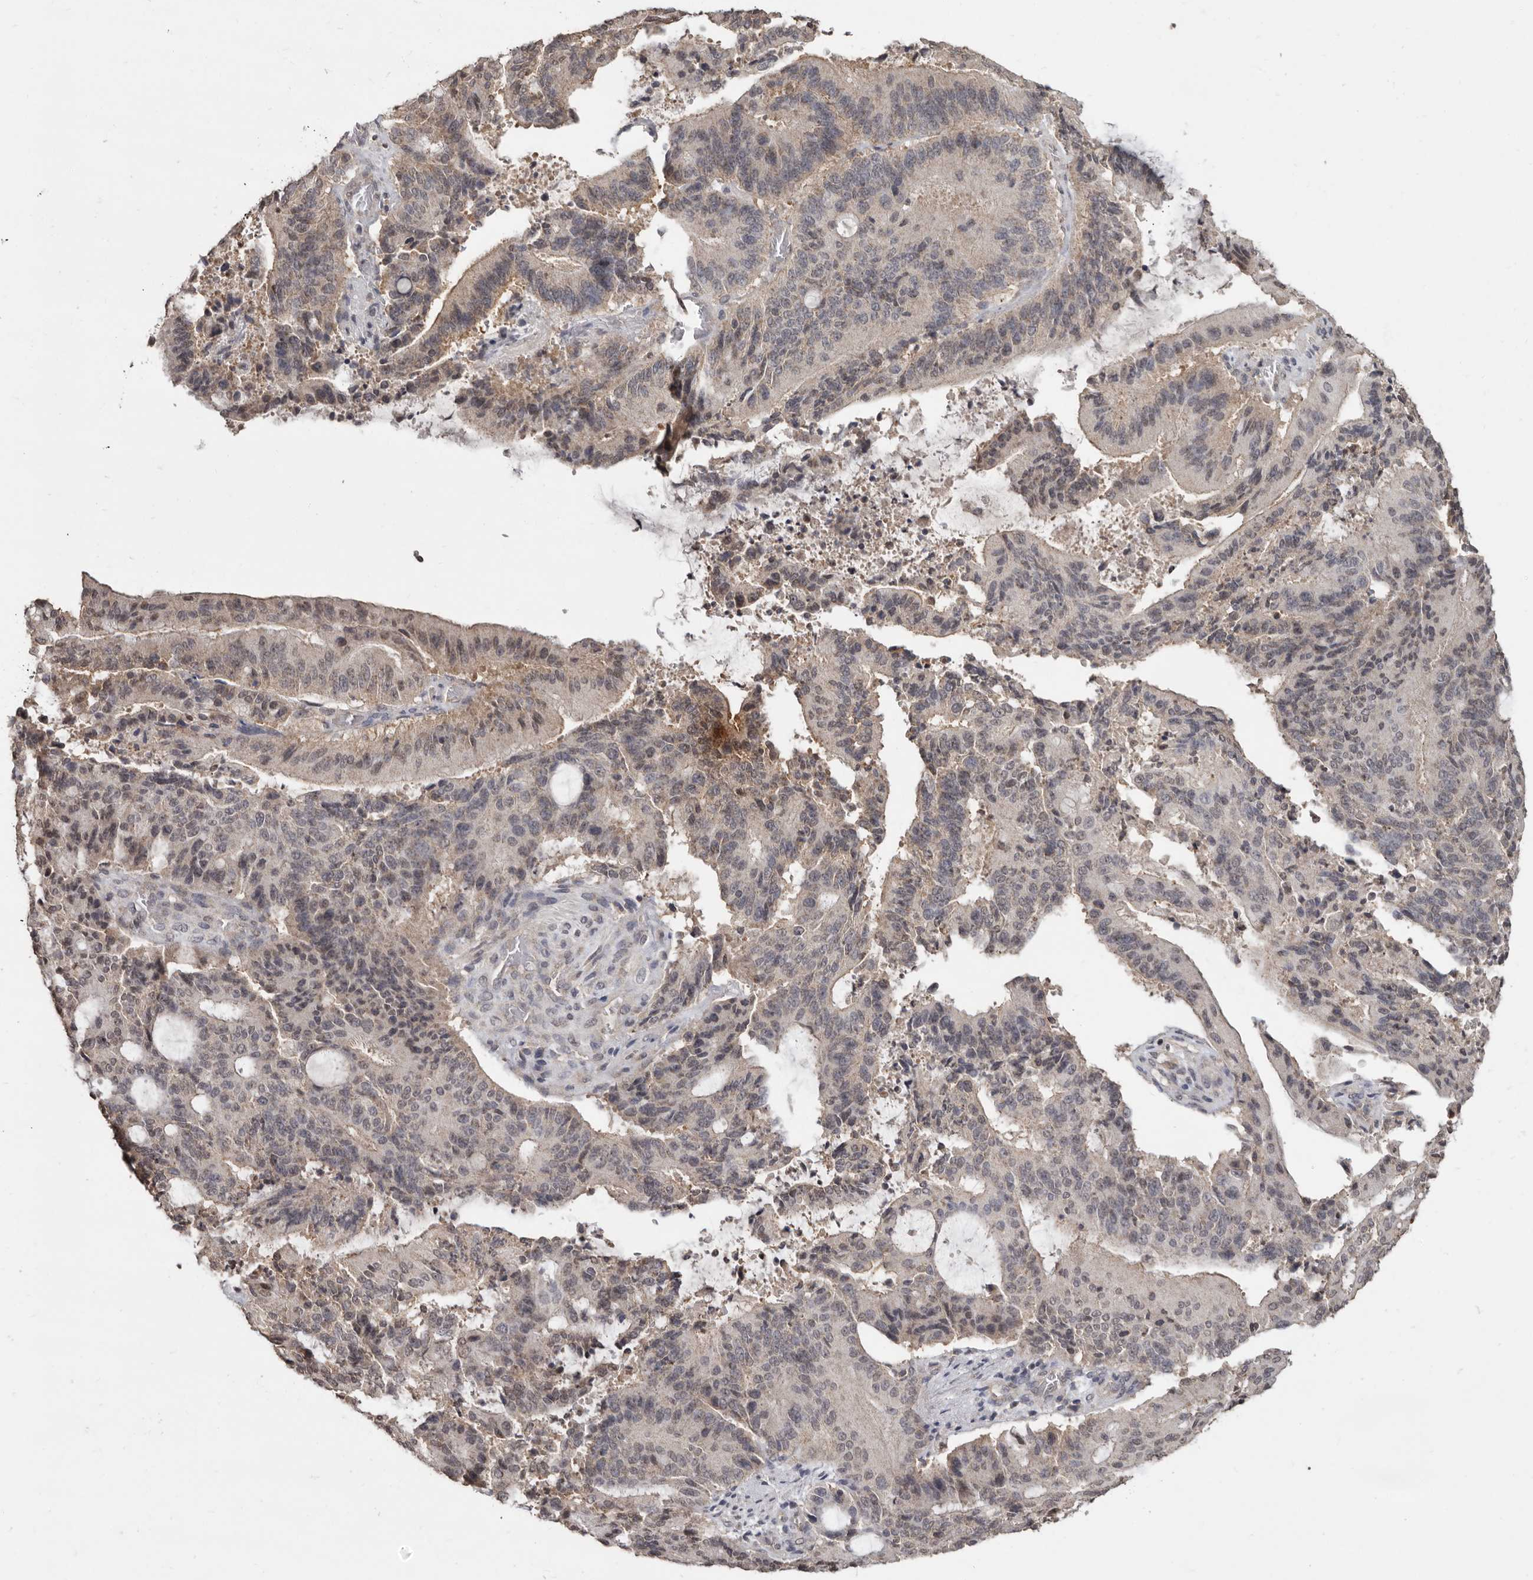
{"staining": {"intensity": "weak", "quantity": "25%-75%", "location": "cytoplasmic/membranous"}, "tissue": "liver cancer", "cell_type": "Tumor cells", "image_type": "cancer", "snomed": [{"axis": "morphology", "description": "Normal tissue, NOS"}, {"axis": "morphology", "description": "Cholangiocarcinoma"}, {"axis": "topography", "description": "Liver"}, {"axis": "topography", "description": "Peripheral nerve tissue"}], "caption": "DAB immunohistochemical staining of cholangiocarcinoma (liver) displays weak cytoplasmic/membranous protein positivity in about 25%-75% of tumor cells. (Brightfield microscopy of DAB IHC at high magnification).", "gene": "LINGO2", "patient": {"sex": "female", "age": 73}}